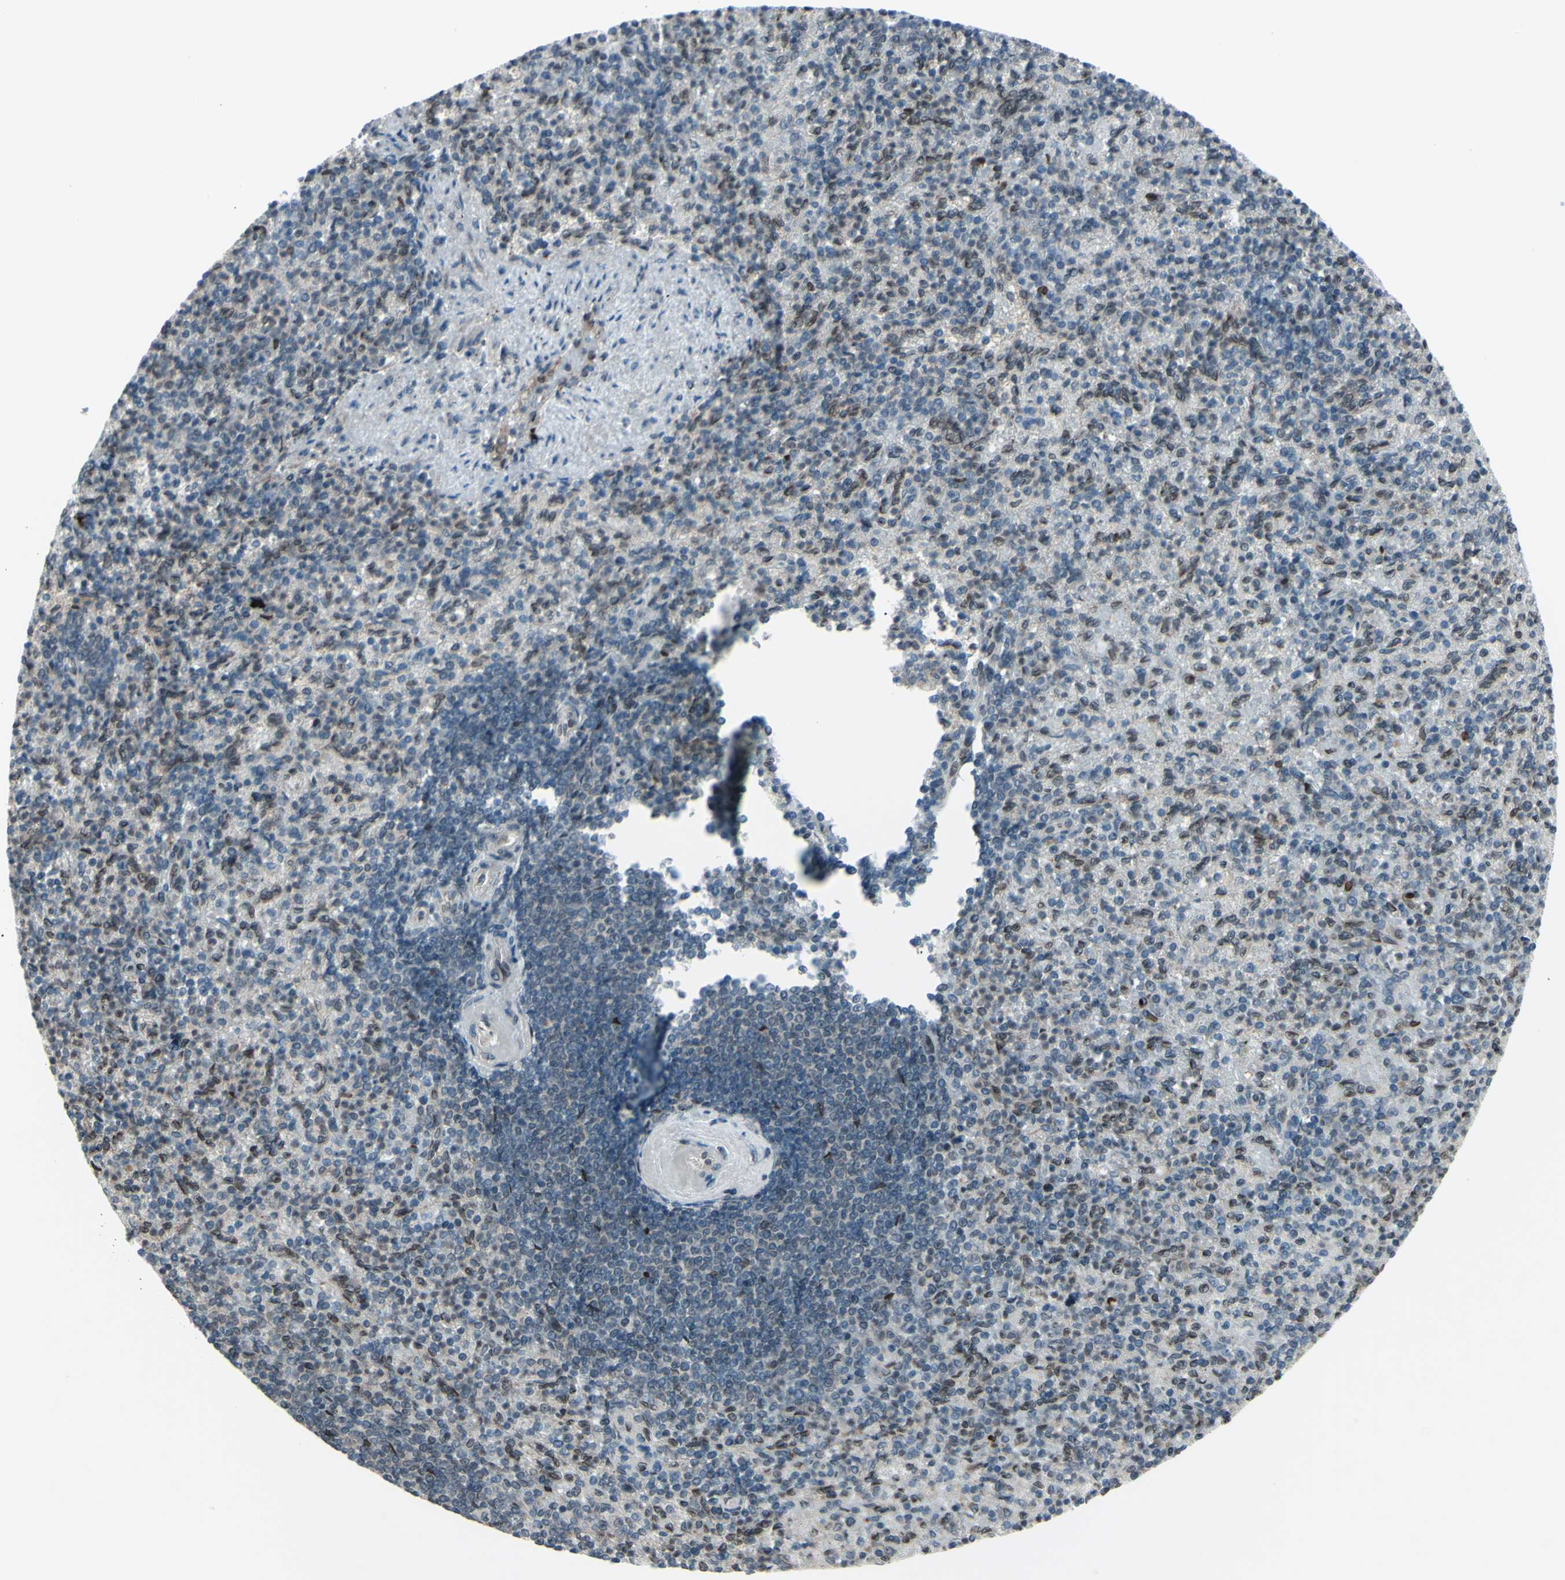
{"staining": {"intensity": "weak", "quantity": "25%-75%", "location": "cytoplasmic/membranous,nuclear"}, "tissue": "spleen", "cell_type": "Cells in red pulp", "image_type": "normal", "snomed": [{"axis": "morphology", "description": "Normal tissue, NOS"}, {"axis": "topography", "description": "Spleen"}], "caption": "Weak cytoplasmic/membranous,nuclear staining for a protein is identified in approximately 25%-75% of cells in red pulp of normal spleen using IHC.", "gene": "MLF2", "patient": {"sex": "female", "age": 74}}